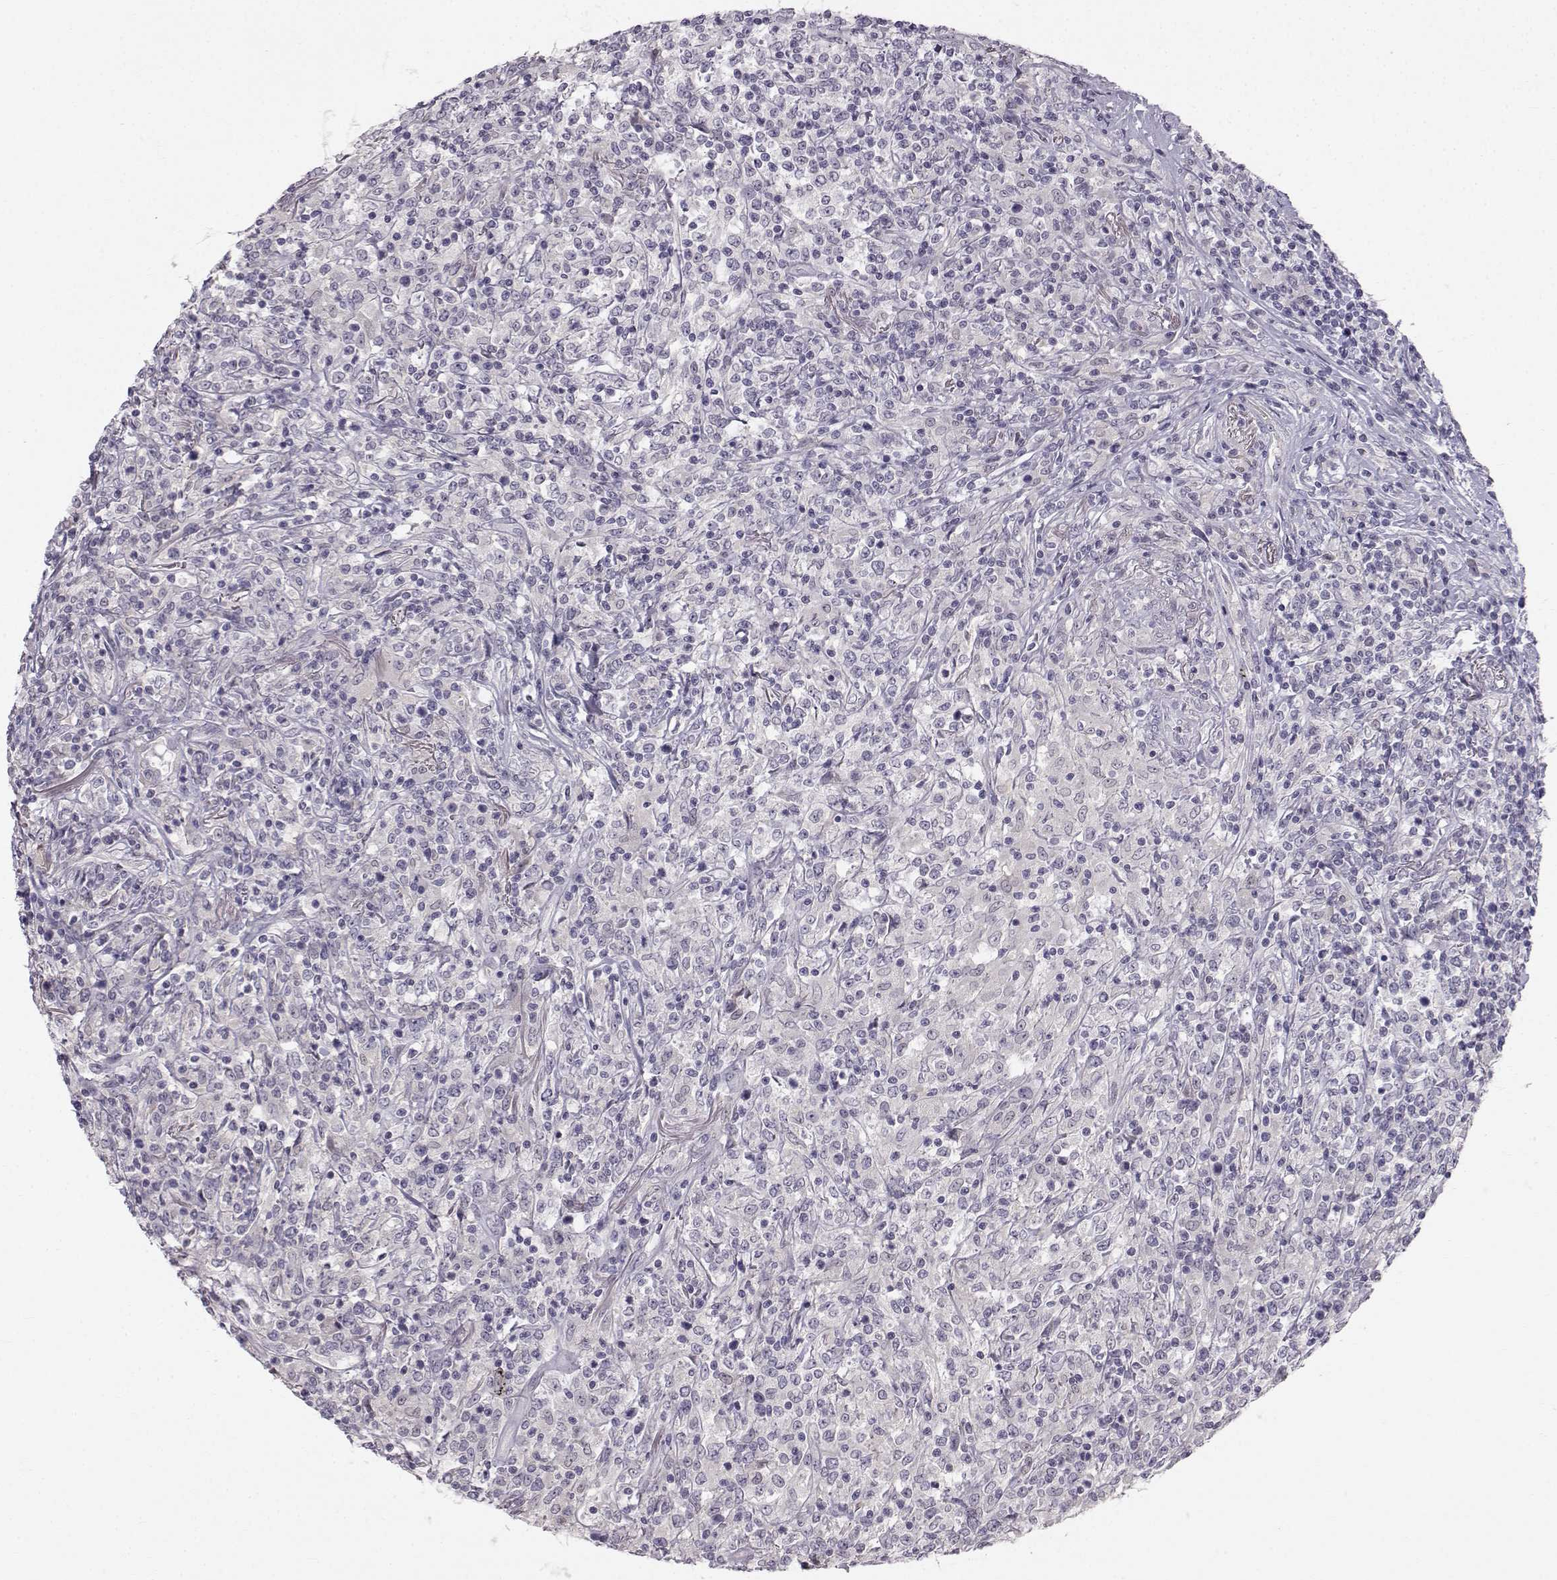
{"staining": {"intensity": "negative", "quantity": "none", "location": "none"}, "tissue": "lymphoma", "cell_type": "Tumor cells", "image_type": "cancer", "snomed": [{"axis": "morphology", "description": "Malignant lymphoma, non-Hodgkin's type, High grade"}, {"axis": "topography", "description": "Lung"}], "caption": "This photomicrograph is of malignant lymphoma, non-Hodgkin's type (high-grade) stained with immunohistochemistry to label a protein in brown with the nuclei are counter-stained blue. There is no staining in tumor cells.", "gene": "ZNF185", "patient": {"sex": "male", "age": 79}}